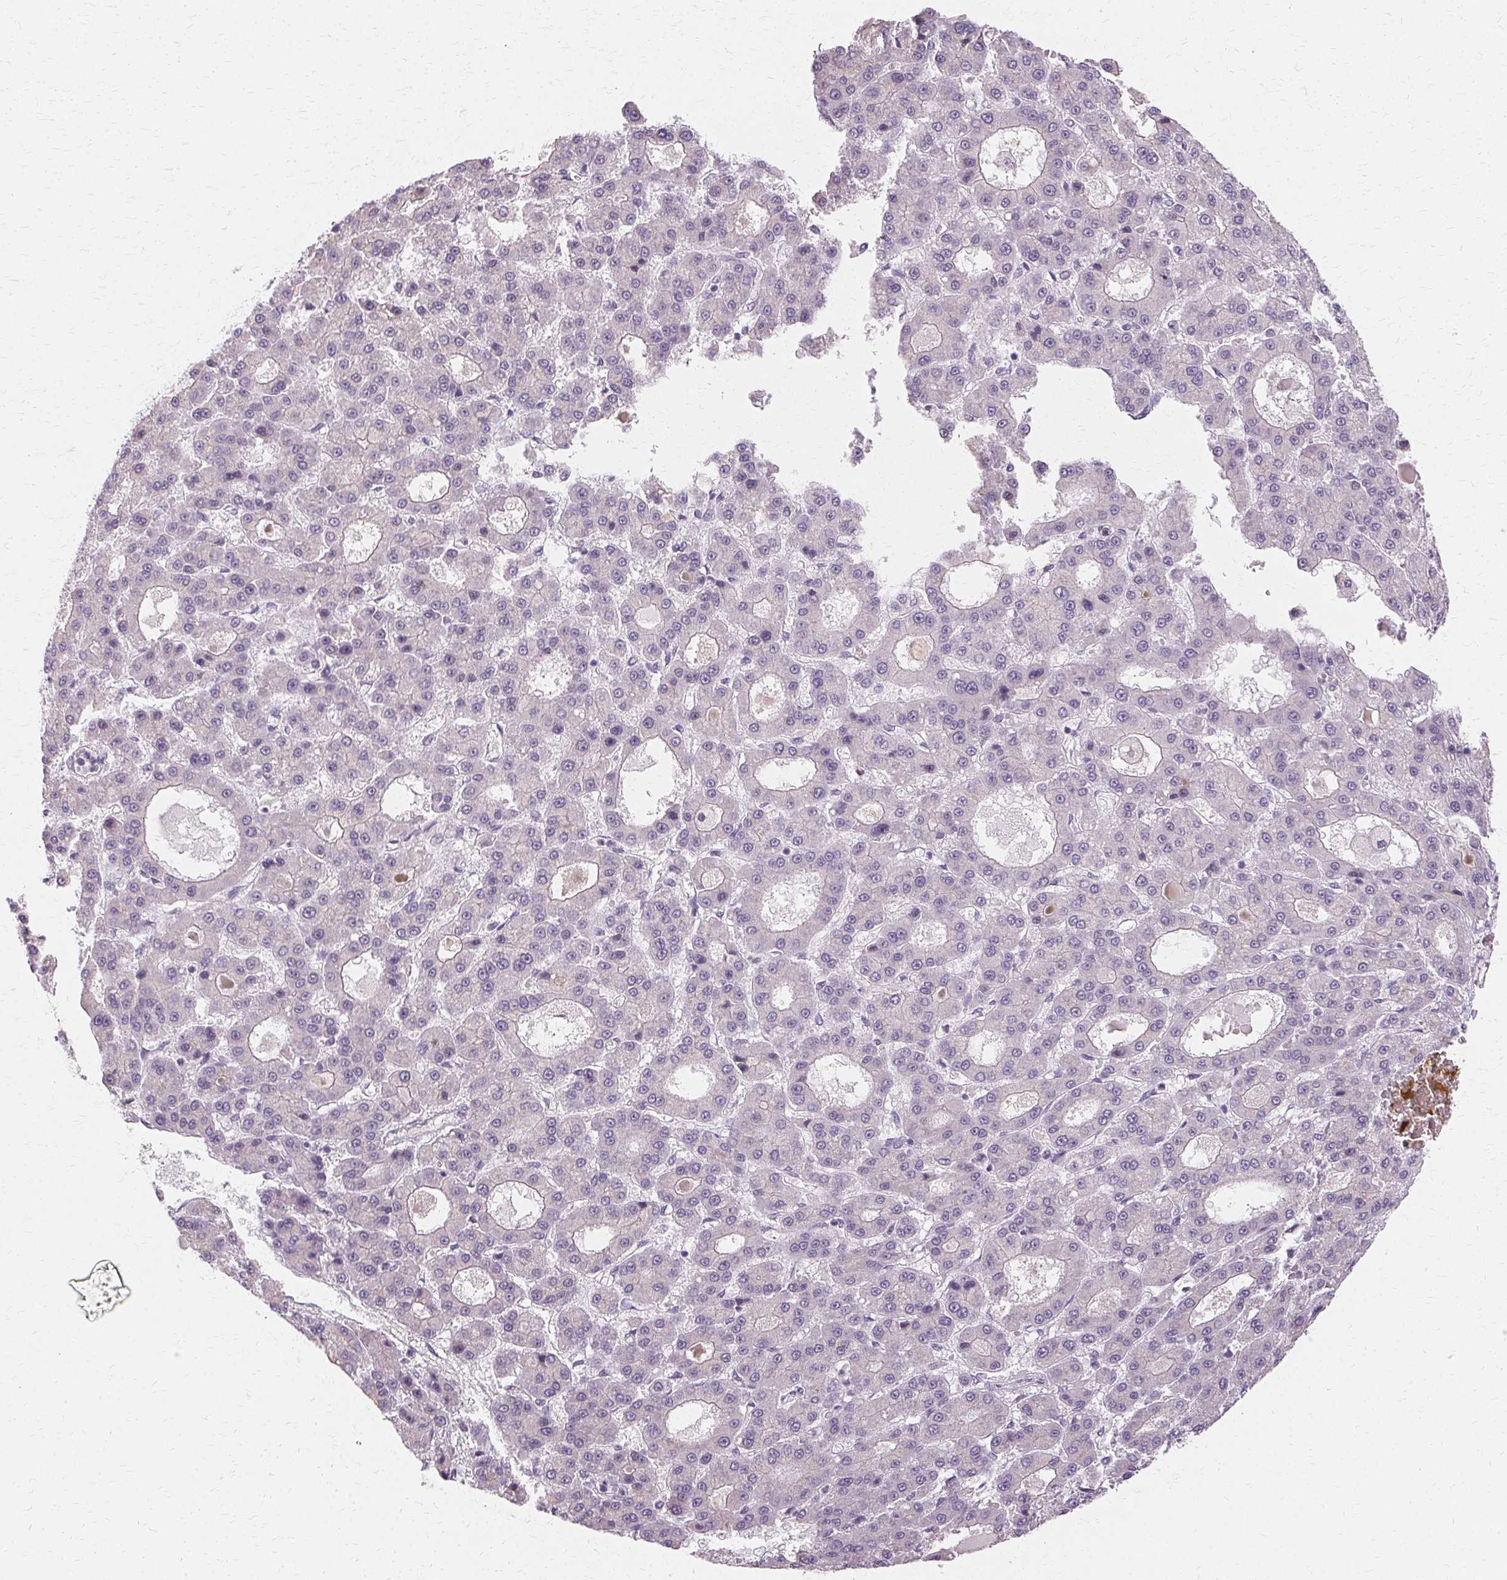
{"staining": {"intensity": "negative", "quantity": "none", "location": "none"}, "tissue": "liver cancer", "cell_type": "Tumor cells", "image_type": "cancer", "snomed": [{"axis": "morphology", "description": "Carcinoma, Hepatocellular, NOS"}, {"axis": "topography", "description": "Liver"}], "caption": "There is no significant expression in tumor cells of liver cancer (hepatocellular carcinoma).", "gene": "FCRL3", "patient": {"sex": "male", "age": 70}}